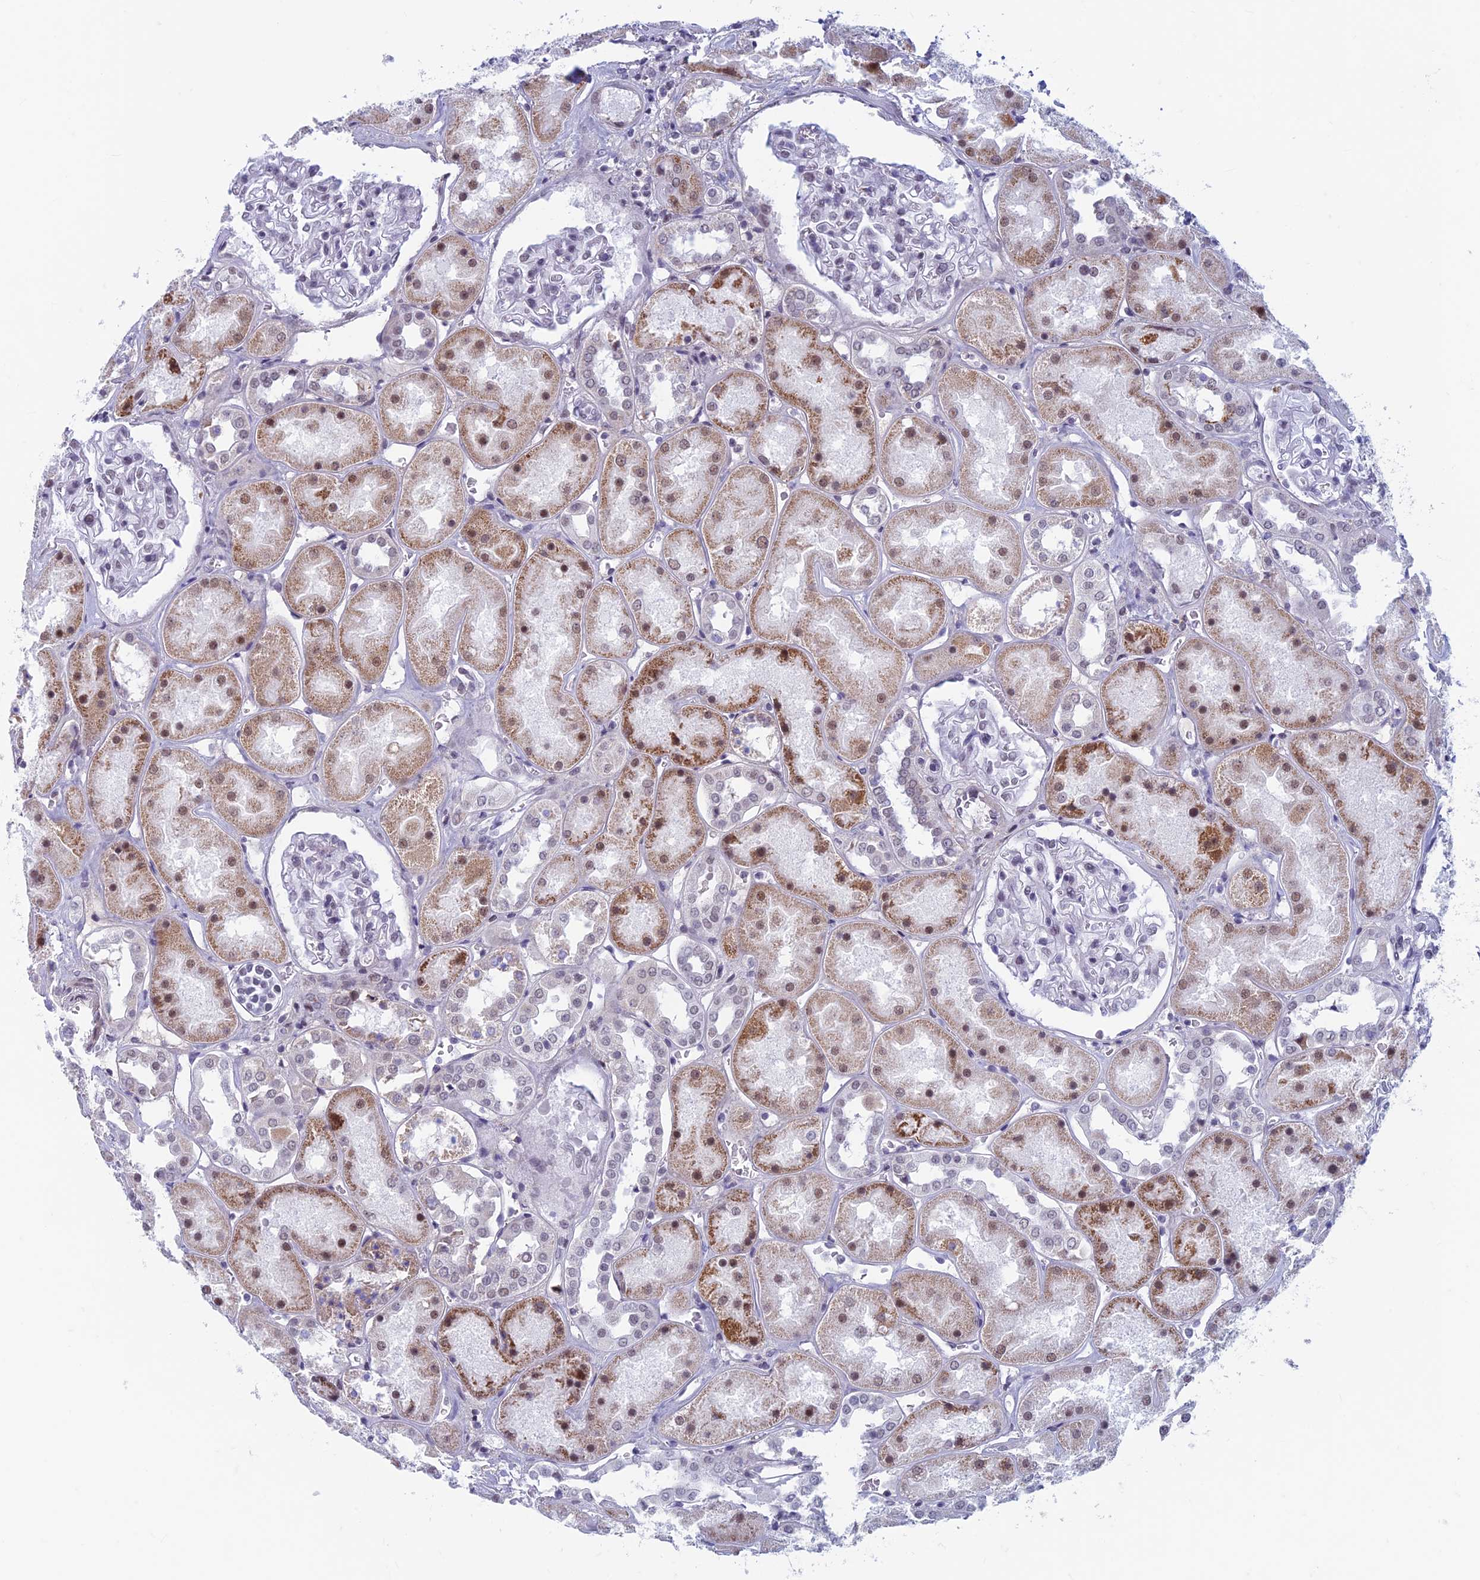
{"staining": {"intensity": "negative", "quantity": "none", "location": "none"}, "tissue": "kidney", "cell_type": "Cells in glomeruli", "image_type": "normal", "snomed": [{"axis": "morphology", "description": "Normal tissue, NOS"}, {"axis": "topography", "description": "Kidney"}], "caption": "Cells in glomeruli show no significant protein positivity in unremarkable kidney. (DAB (3,3'-diaminobenzidine) immunohistochemistry (IHC) visualized using brightfield microscopy, high magnification).", "gene": "ASH2L", "patient": {"sex": "male", "age": 70}}